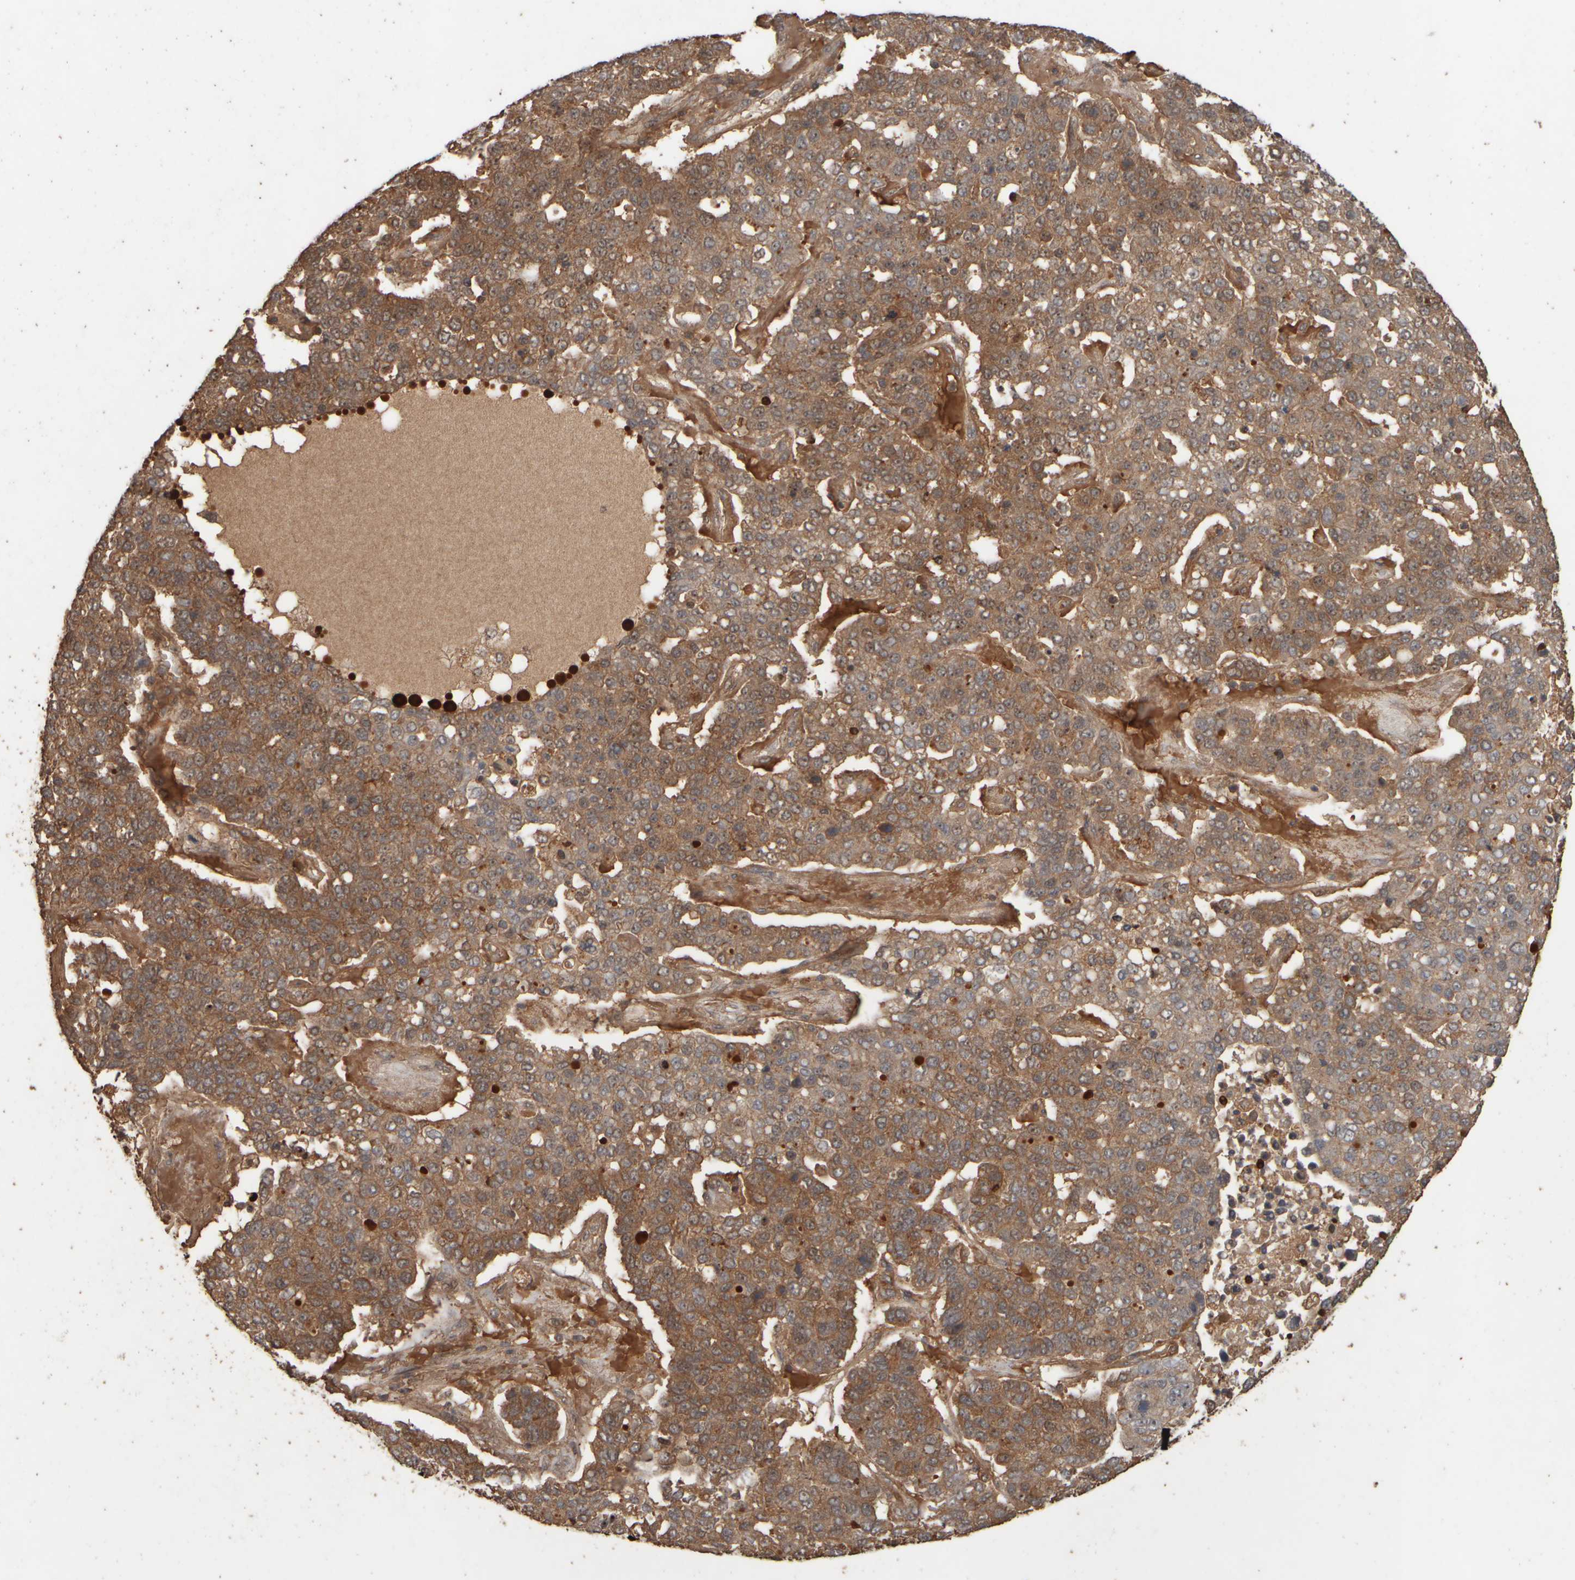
{"staining": {"intensity": "moderate", "quantity": ">75%", "location": "cytoplasmic/membranous,nuclear"}, "tissue": "pancreatic cancer", "cell_type": "Tumor cells", "image_type": "cancer", "snomed": [{"axis": "morphology", "description": "Adenocarcinoma, NOS"}, {"axis": "topography", "description": "Pancreas"}], "caption": "DAB (3,3'-diaminobenzidine) immunohistochemical staining of pancreatic adenocarcinoma displays moderate cytoplasmic/membranous and nuclear protein staining in about >75% of tumor cells. (IHC, brightfield microscopy, high magnification).", "gene": "SPHK1", "patient": {"sex": "female", "age": 61}}